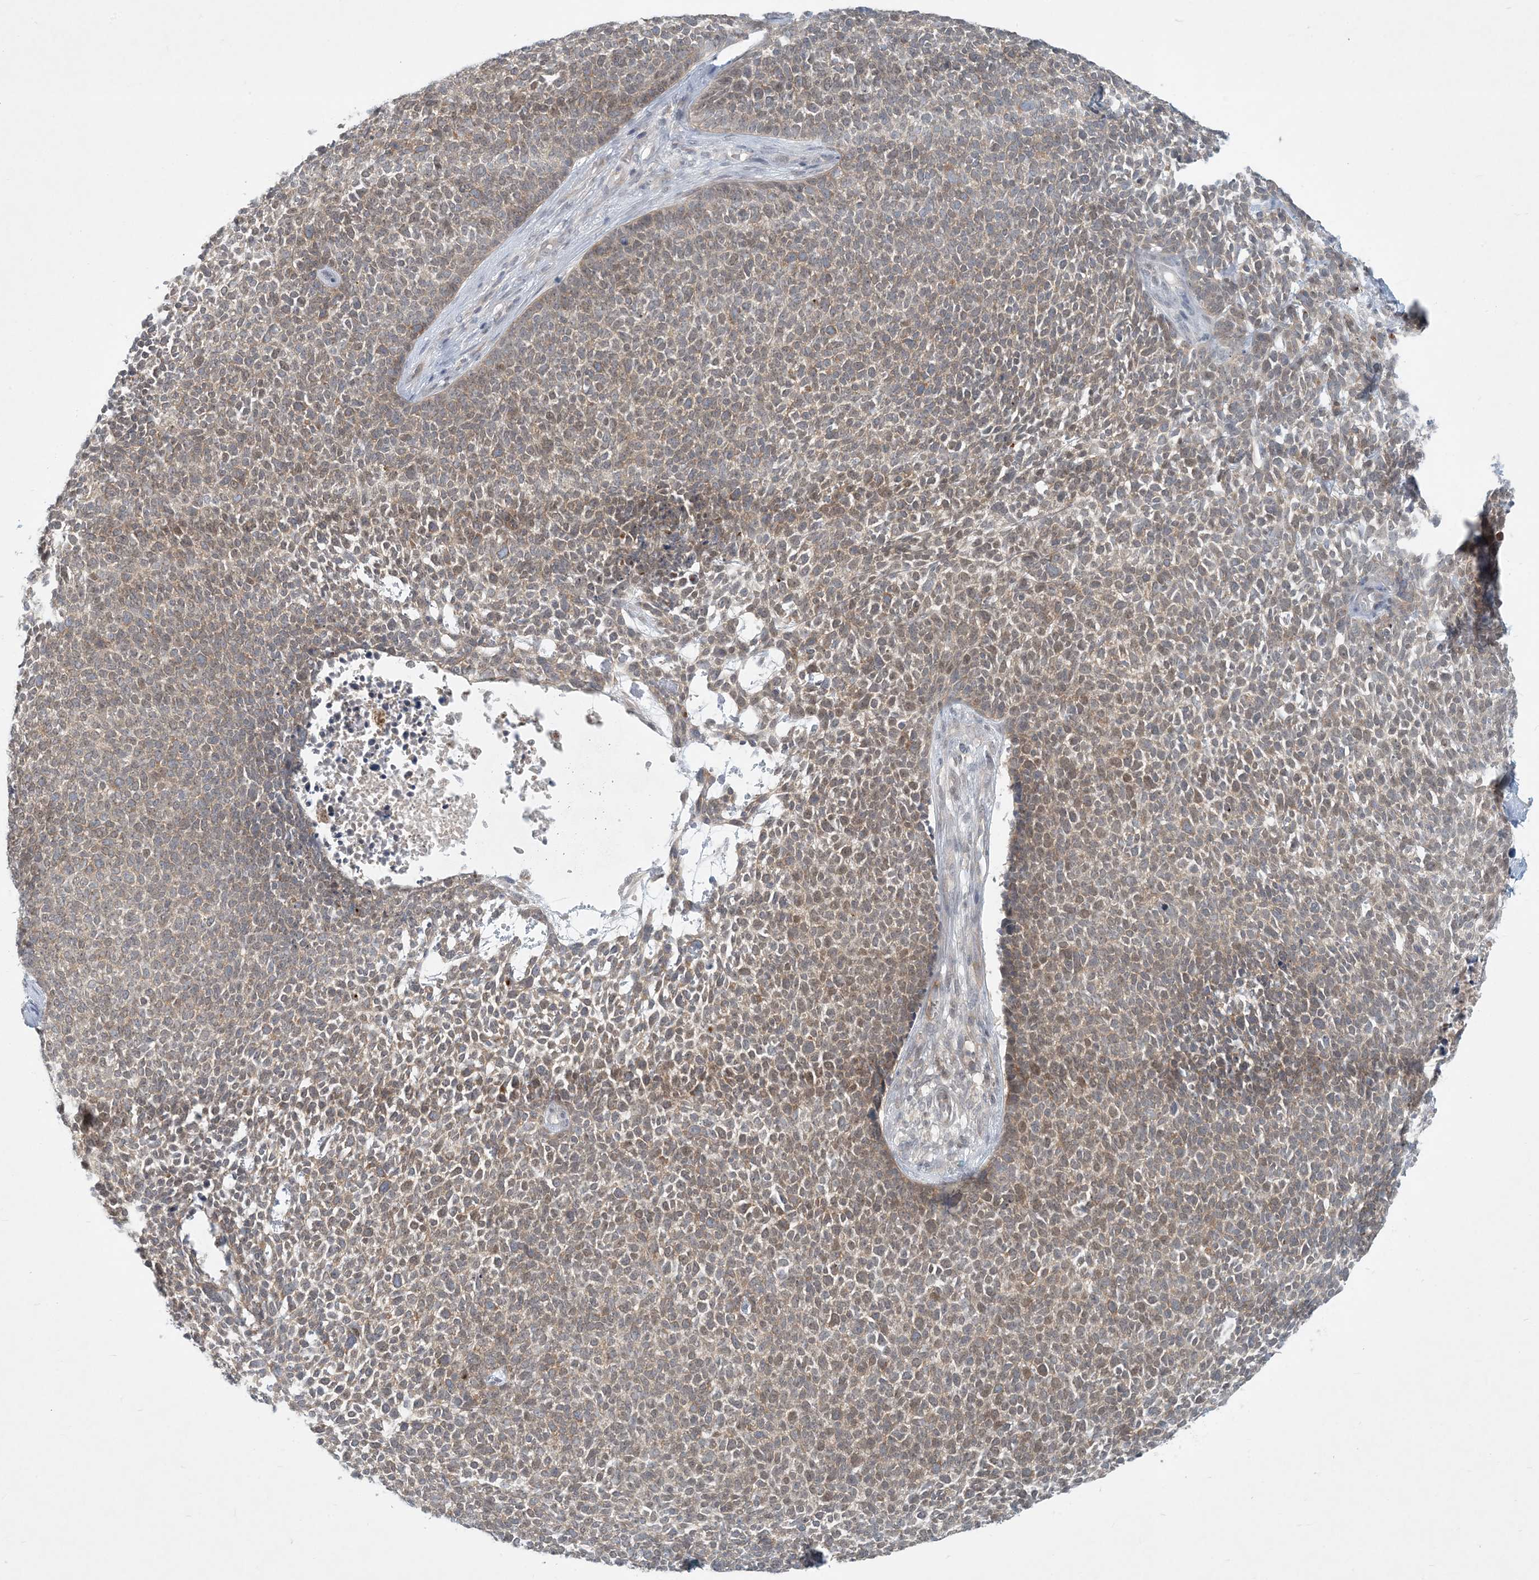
{"staining": {"intensity": "weak", "quantity": ">75%", "location": "cytoplasmic/membranous,nuclear"}, "tissue": "skin cancer", "cell_type": "Tumor cells", "image_type": "cancer", "snomed": [{"axis": "morphology", "description": "Basal cell carcinoma"}, {"axis": "topography", "description": "Skin"}], "caption": "Weak cytoplasmic/membranous and nuclear expression is present in about >75% of tumor cells in skin cancer.", "gene": "OBI1", "patient": {"sex": "female", "age": 84}}